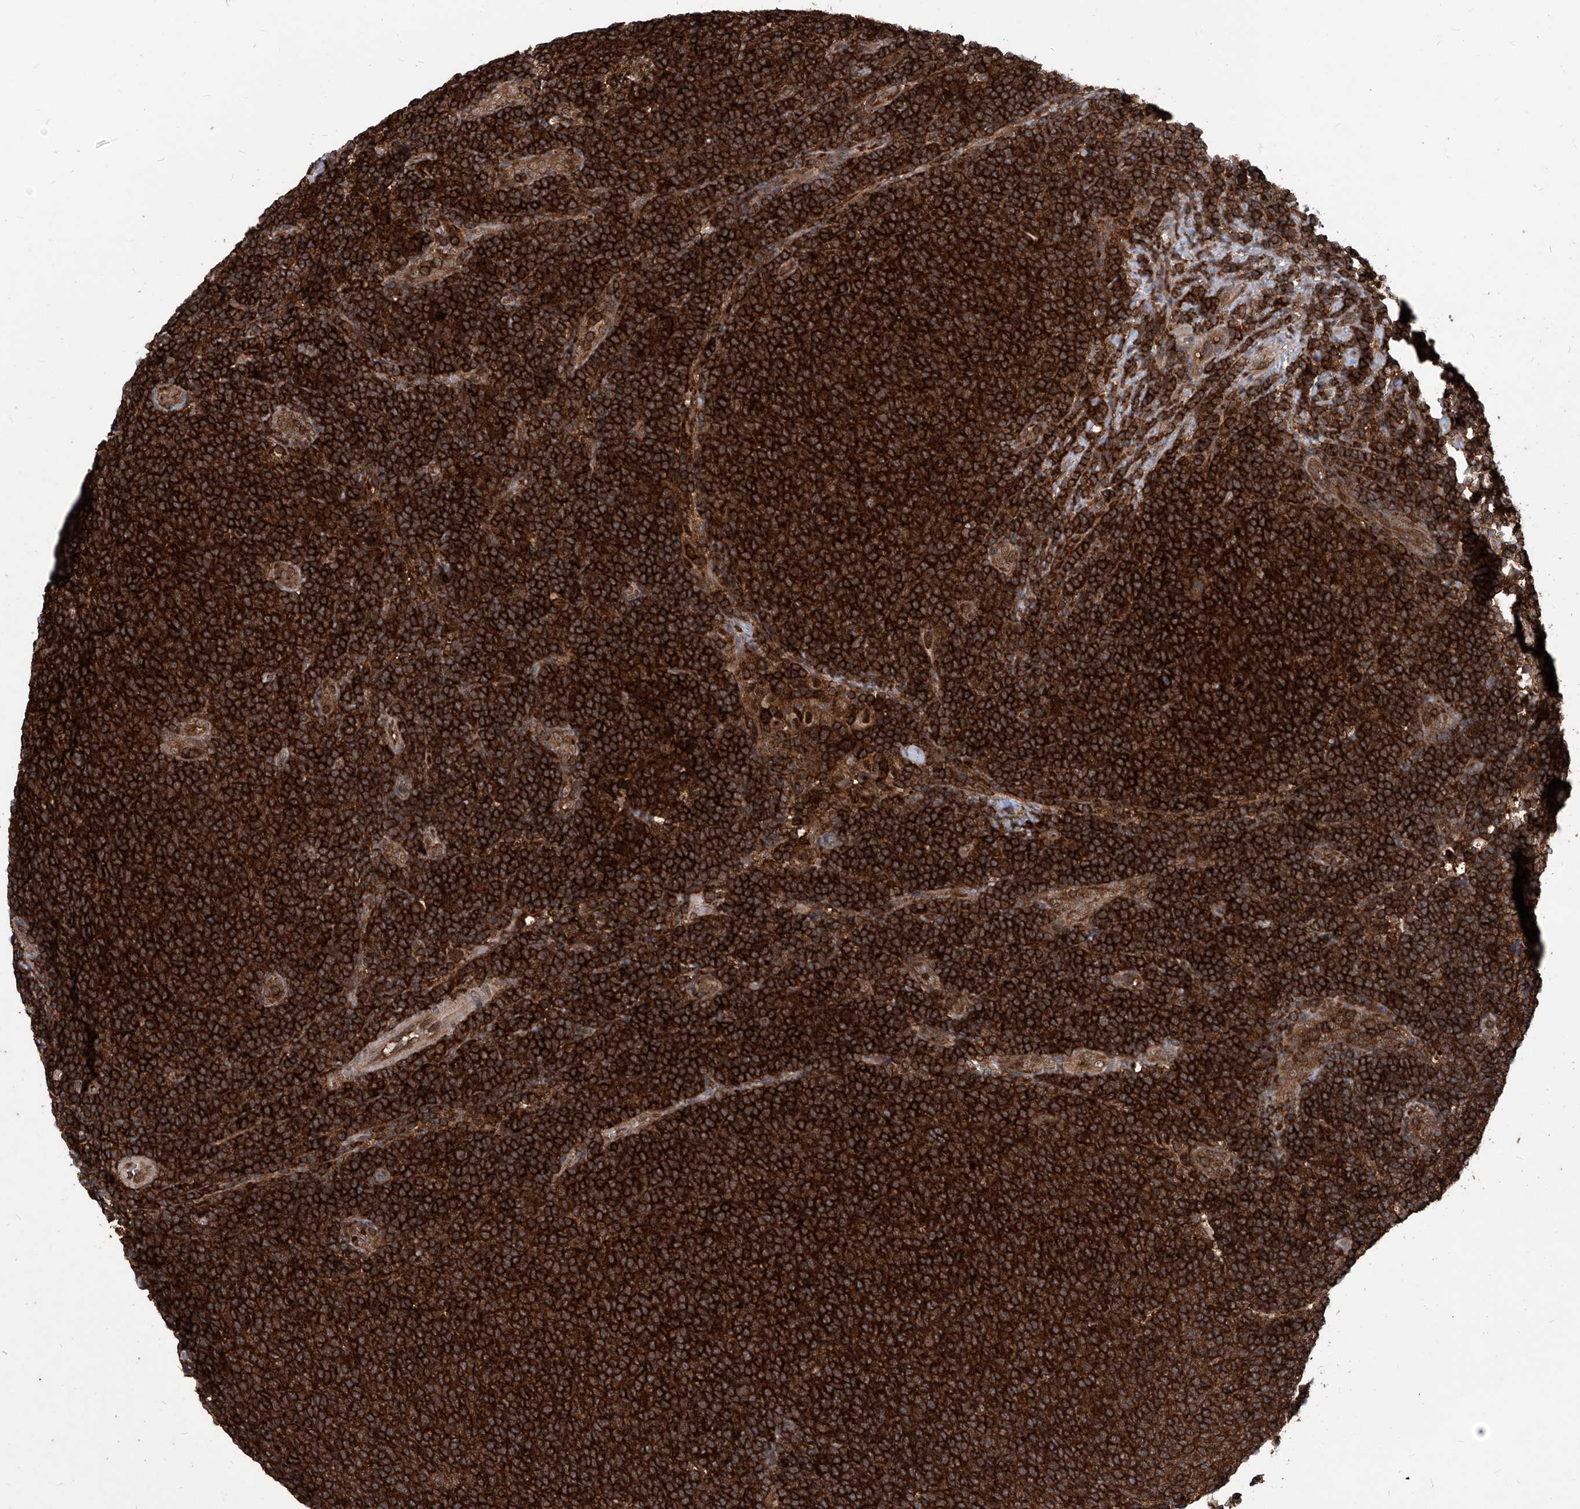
{"staining": {"intensity": "strong", "quantity": ">75%", "location": "cytoplasmic/membranous"}, "tissue": "lymphoma", "cell_type": "Tumor cells", "image_type": "cancer", "snomed": [{"axis": "morphology", "description": "Malignant lymphoma, non-Hodgkin's type, Low grade"}, {"axis": "topography", "description": "Lymph node"}], "caption": "An IHC micrograph of tumor tissue is shown. Protein staining in brown labels strong cytoplasmic/membranous positivity in lymphoma within tumor cells.", "gene": "PSMB1", "patient": {"sex": "male", "age": 66}}